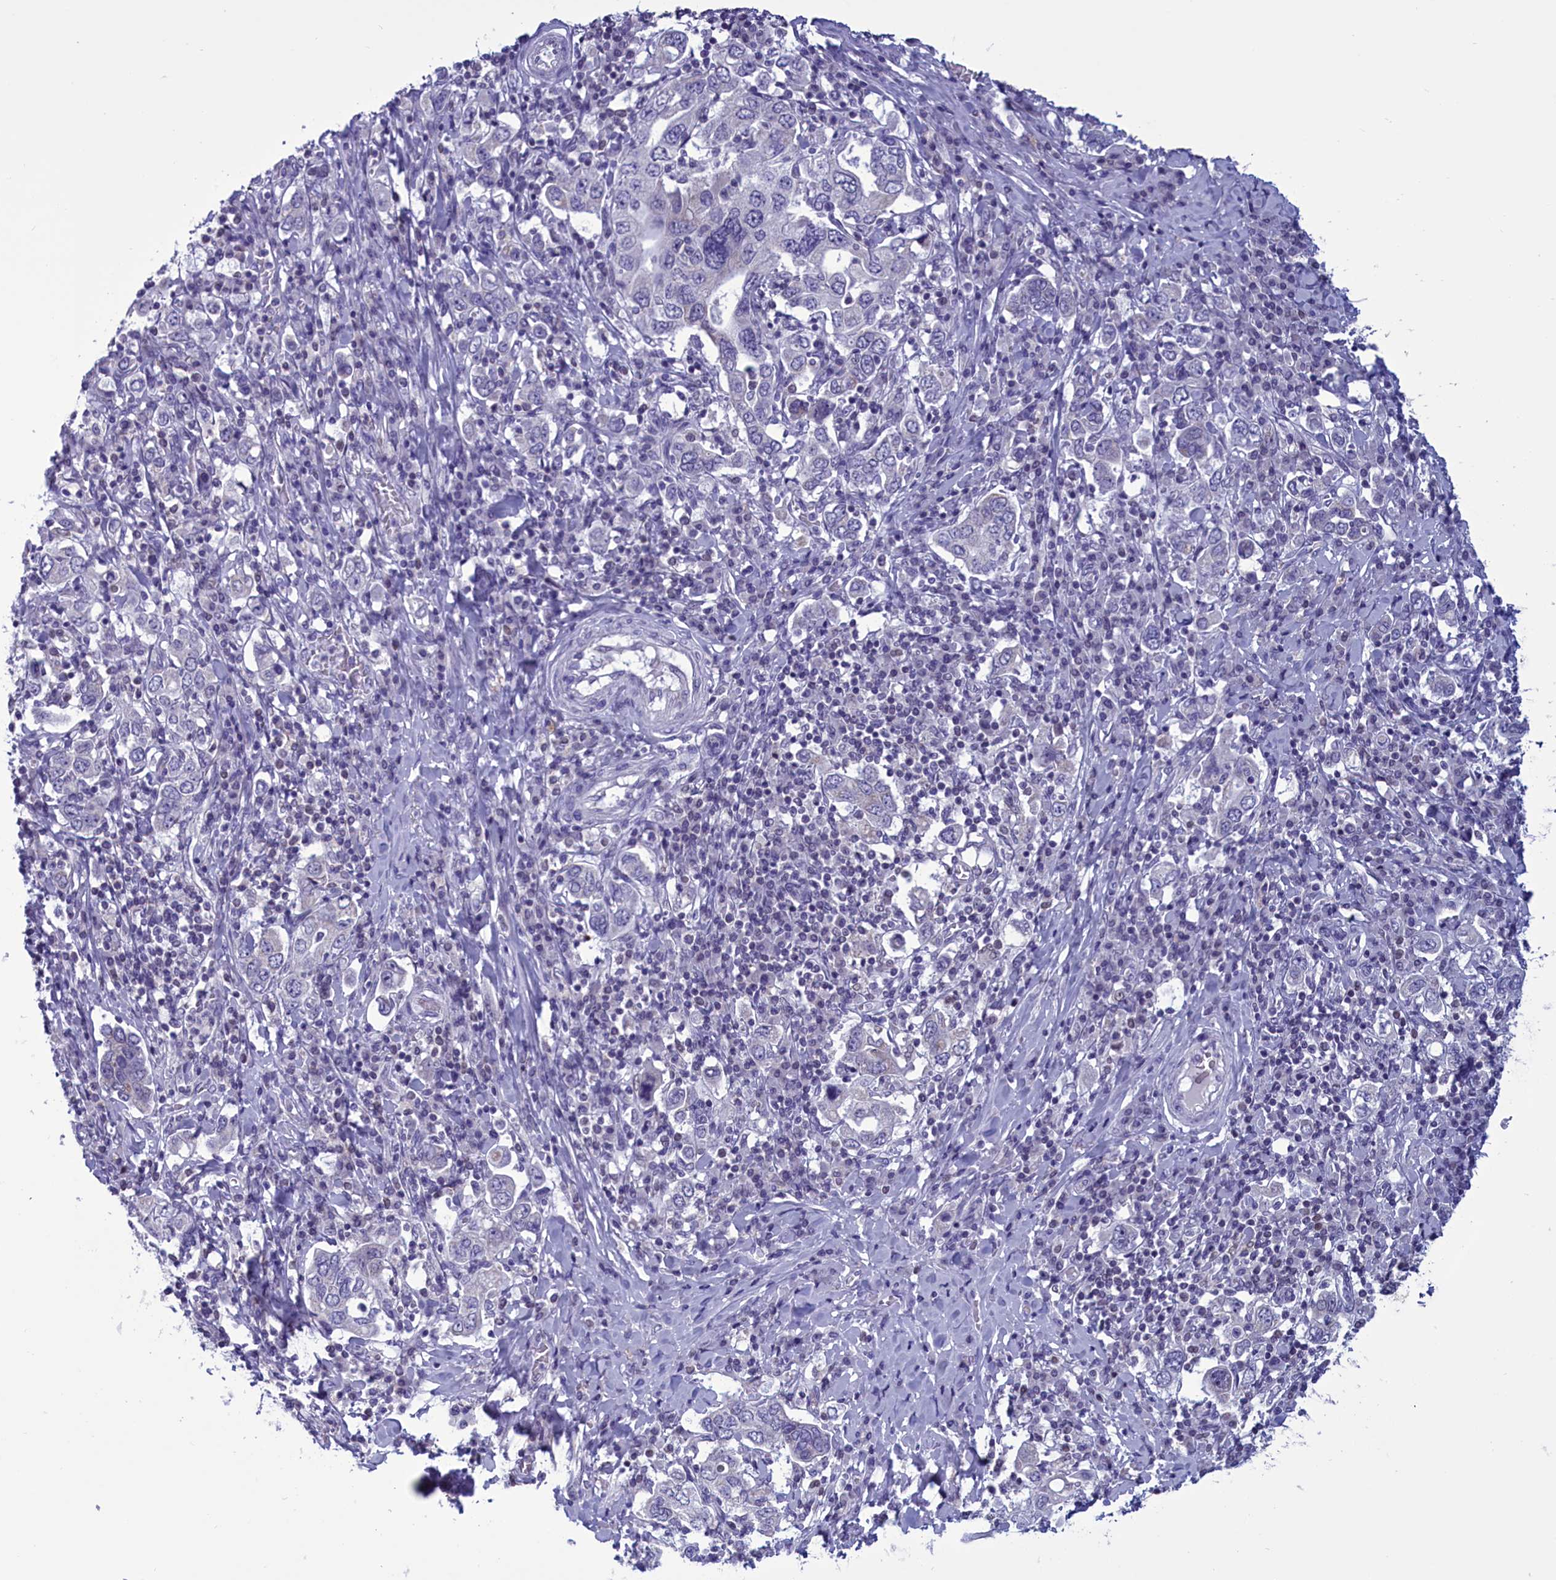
{"staining": {"intensity": "negative", "quantity": "none", "location": "none"}, "tissue": "stomach cancer", "cell_type": "Tumor cells", "image_type": "cancer", "snomed": [{"axis": "morphology", "description": "Adenocarcinoma, NOS"}, {"axis": "topography", "description": "Stomach, upper"}], "caption": "Protein analysis of stomach cancer (adenocarcinoma) reveals no significant positivity in tumor cells.", "gene": "PARS2", "patient": {"sex": "male", "age": 62}}